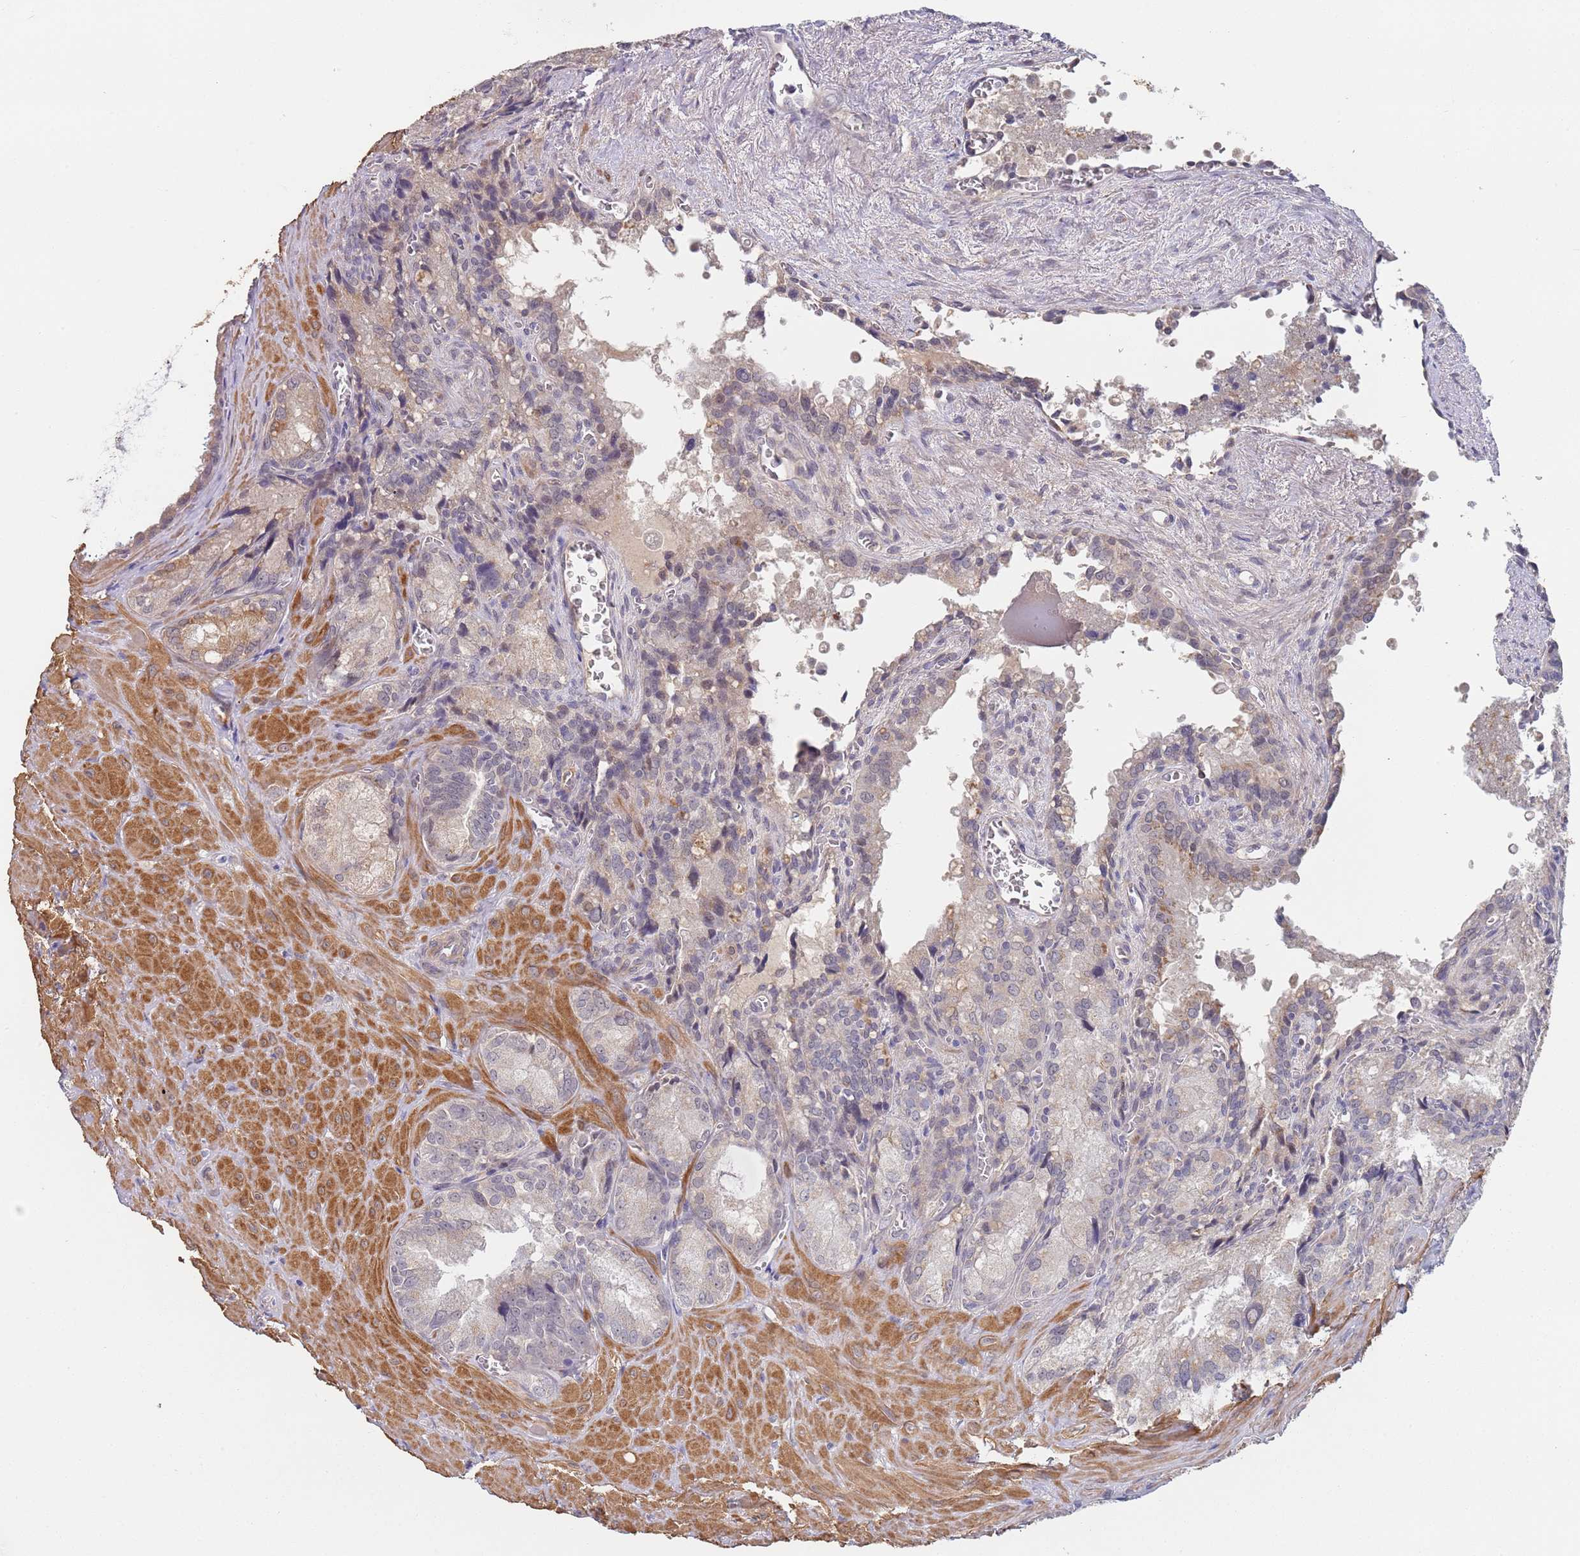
{"staining": {"intensity": "weak", "quantity": "<25%", "location": "cytoplasmic/membranous"}, "tissue": "seminal vesicle", "cell_type": "Glandular cells", "image_type": "normal", "snomed": [{"axis": "morphology", "description": "Normal tissue, NOS"}, {"axis": "topography", "description": "Seminal veicle"}], "caption": "This is a micrograph of immunohistochemistry staining of normal seminal vesicle, which shows no positivity in glandular cells. The staining is performed using DAB (3,3'-diaminobenzidine) brown chromogen with nuclei counter-stained in using hematoxylin.", "gene": "B4GALT4", "patient": {"sex": "male", "age": 62}}